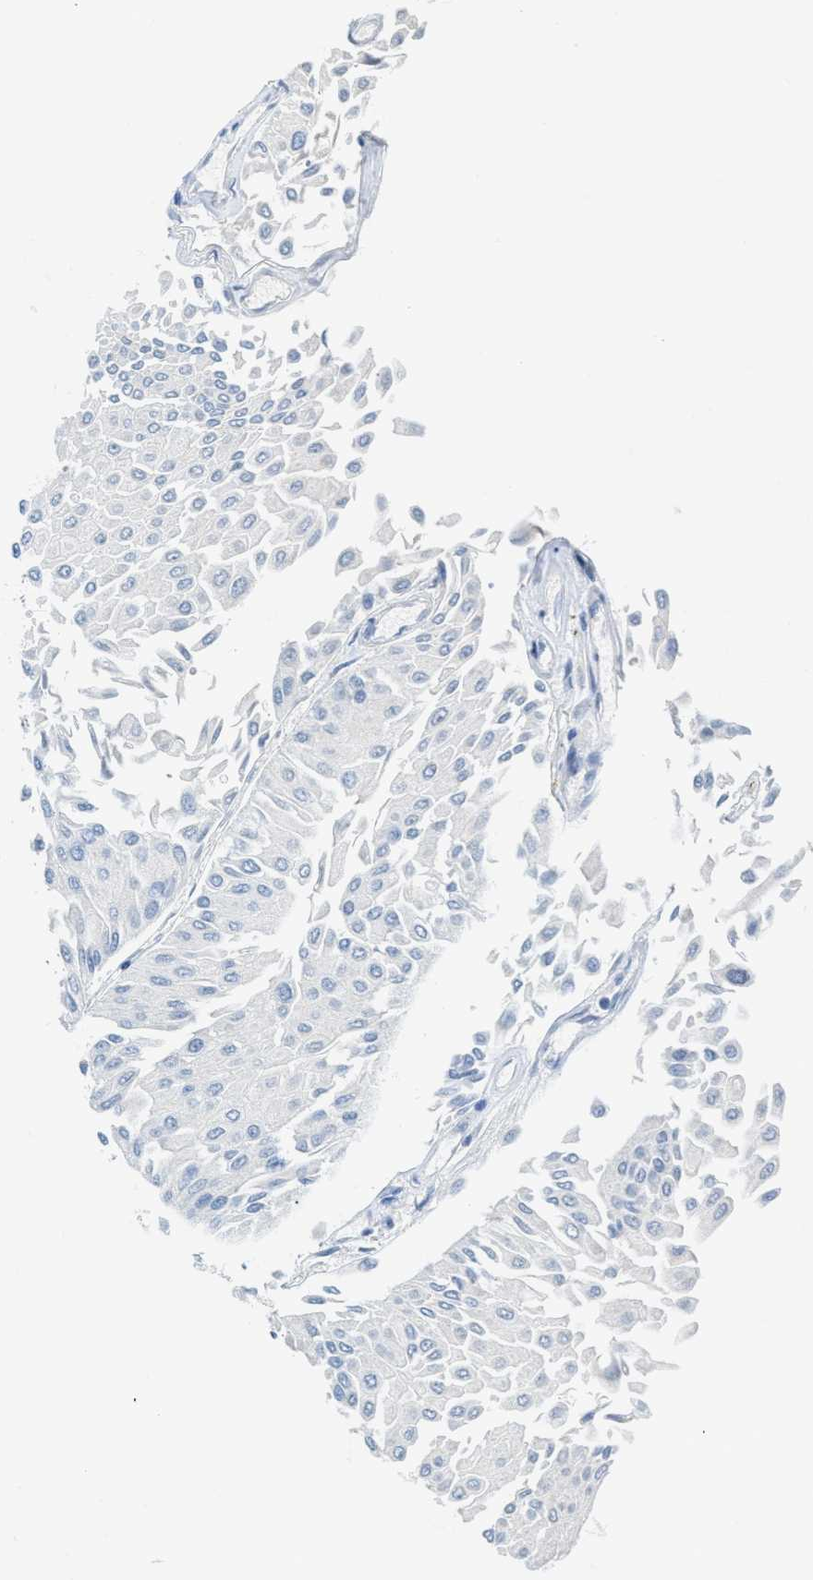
{"staining": {"intensity": "negative", "quantity": "none", "location": "none"}, "tissue": "urothelial cancer", "cell_type": "Tumor cells", "image_type": "cancer", "snomed": [{"axis": "morphology", "description": "Urothelial carcinoma, Low grade"}, {"axis": "topography", "description": "Urinary bladder"}], "caption": "The immunohistochemistry histopathology image has no significant expression in tumor cells of urothelial cancer tissue. (DAB IHC, high magnification).", "gene": "HSF2", "patient": {"sex": "male", "age": 67}}